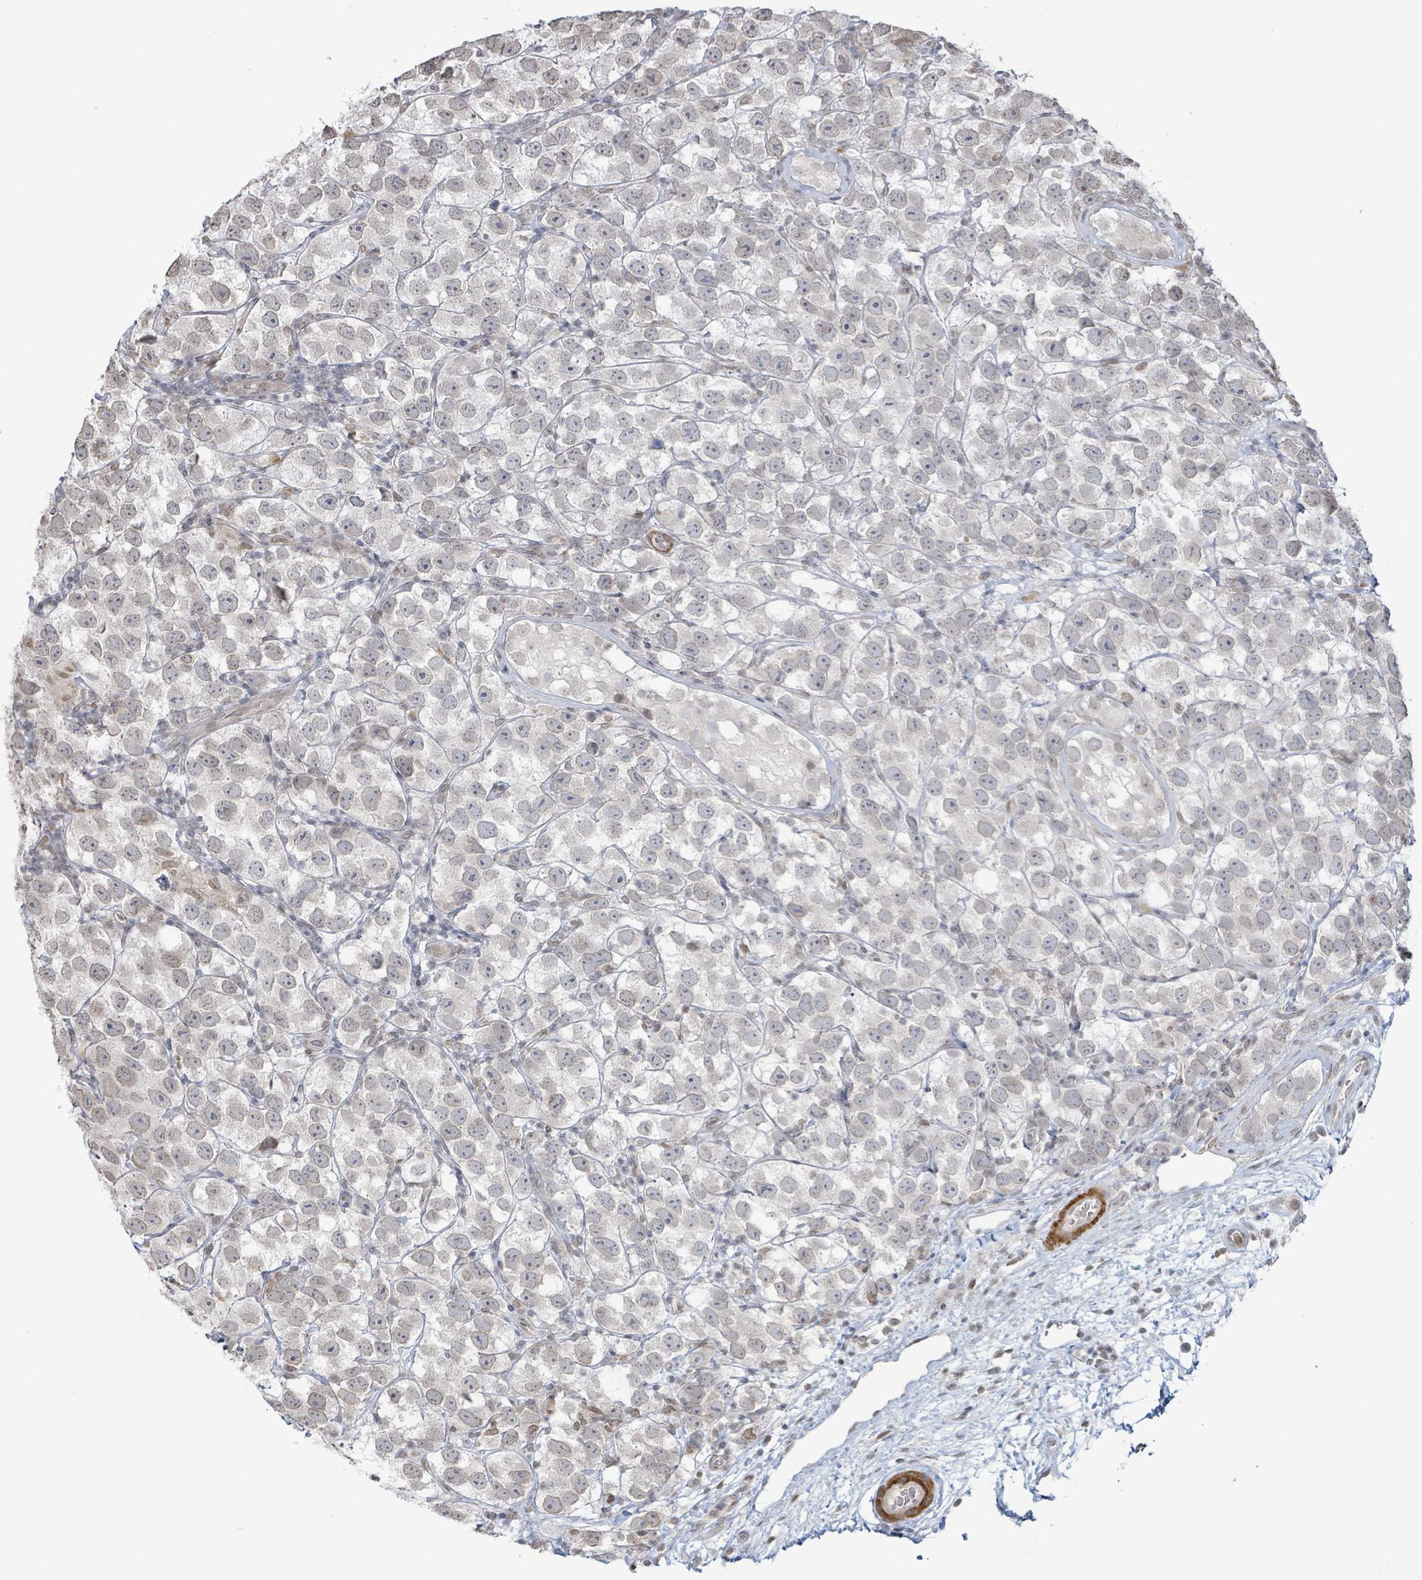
{"staining": {"intensity": "negative", "quantity": "none", "location": "none"}, "tissue": "testis cancer", "cell_type": "Tumor cells", "image_type": "cancer", "snomed": [{"axis": "morphology", "description": "Seminoma, NOS"}, {"axis": "topography", "description": "Testis"}], "caption": "The micrograph exhibits no significant expression in tumor cells of testis cancer (seminoma). Brightfield microscopy of immunohistochemistry stained with DAB (3,3'-diaminobenzidine) (brown) and hematoxylin (blue), captured at high magnification.", "gene": "SBF2", "patient": {"sex": "male", "age": 26}}